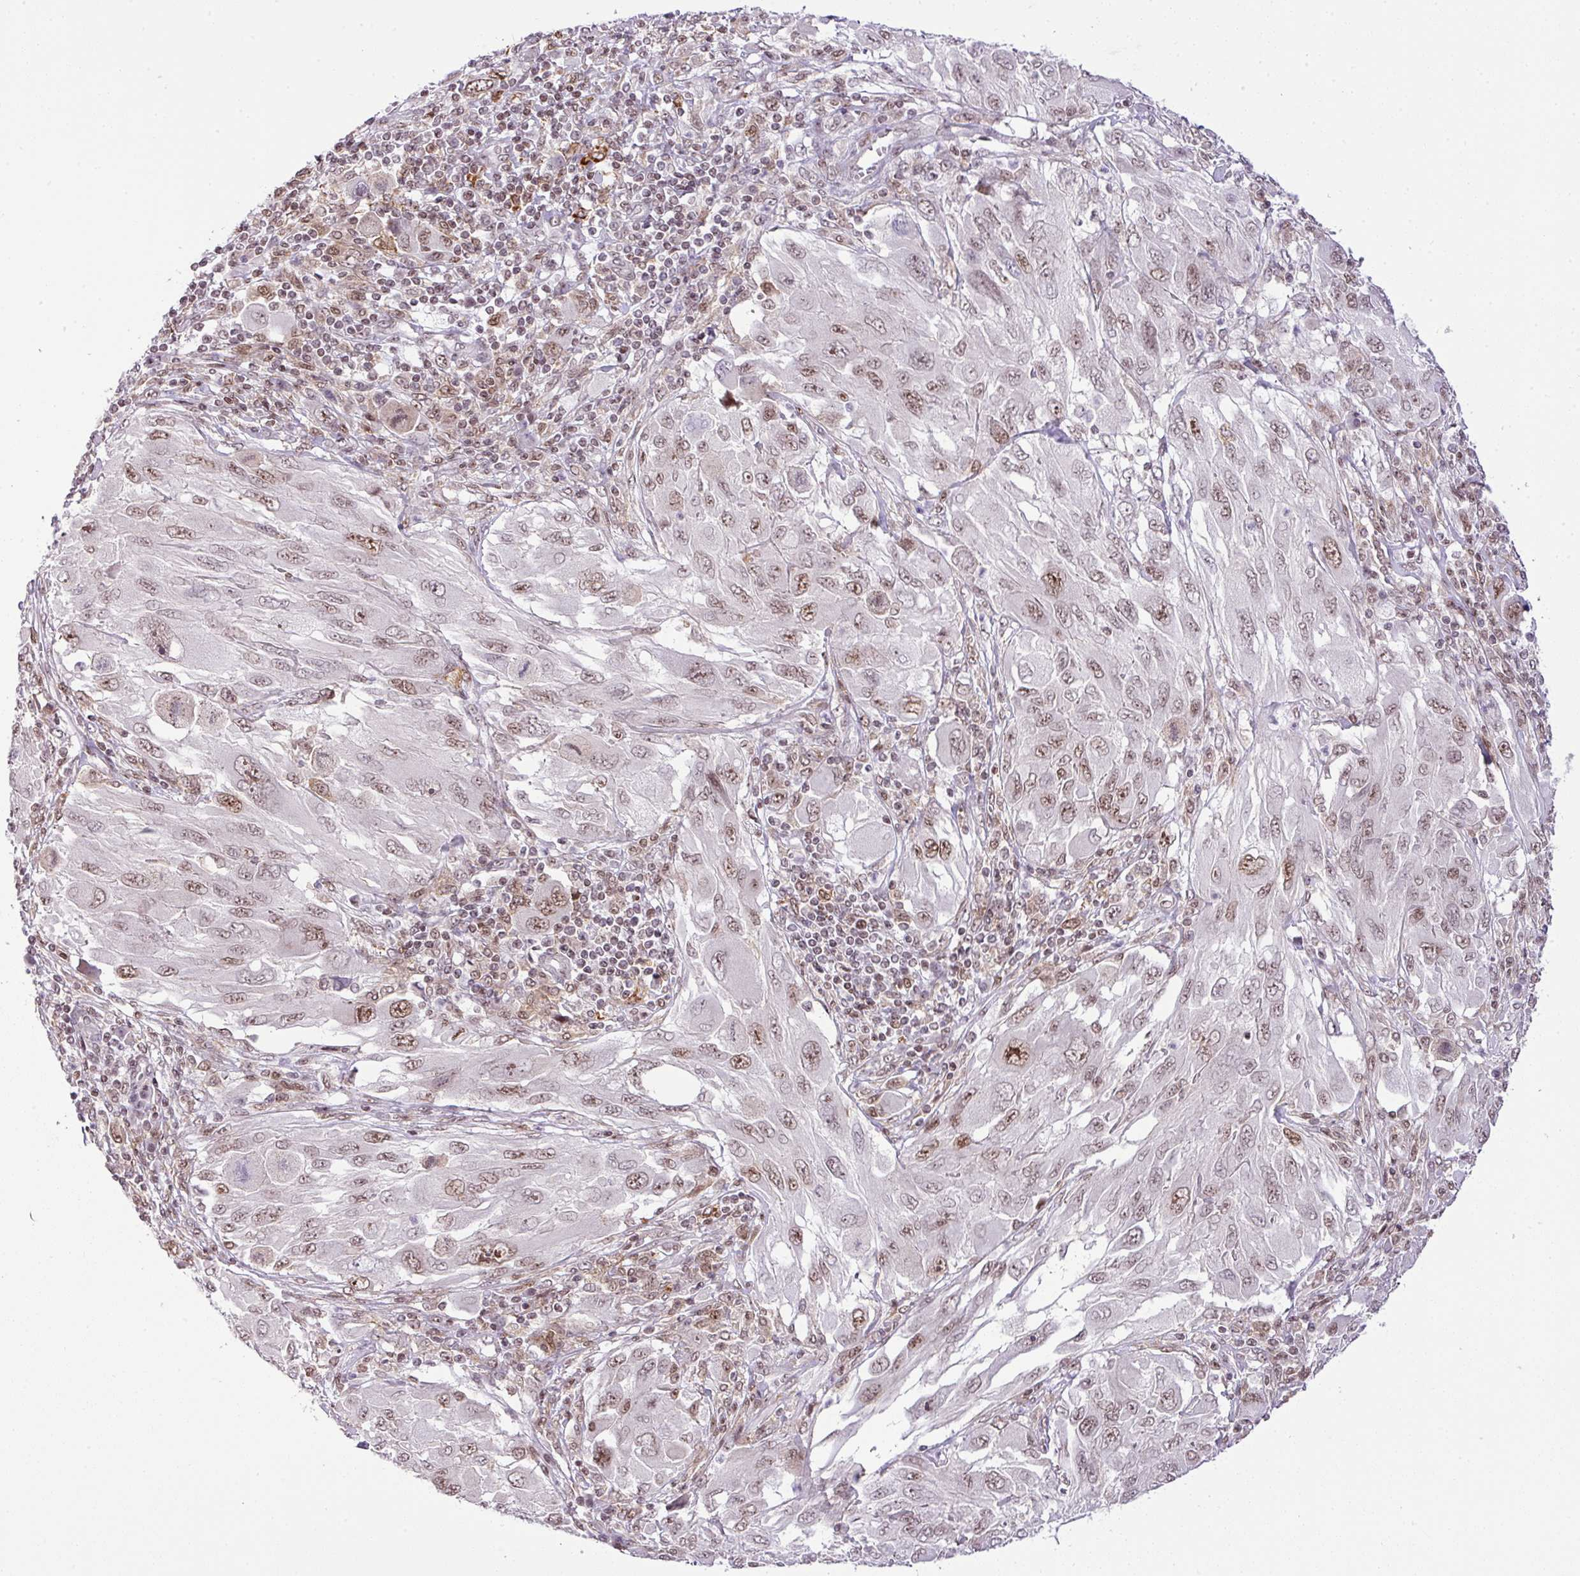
{"staining": {"intensity": "moderate", "quantity": ">75%", "location": "nuclear"}, "tissue": "melanoma", "cell_type": "Tumor cells", "image_type": "cancer", "snomed": [{"axis": "morphology", "description": "Malignant melanoma, NOS"}, {"axis": "topography", "description": "Skin"}], "caption": "Immunohistochemical staining of human malignant melanoma displays medium levels of moderate nuclear staining in about >75% of tumor cells.", "gene": "CCDC137", "patient": {"sex": "female", "age": 91}}